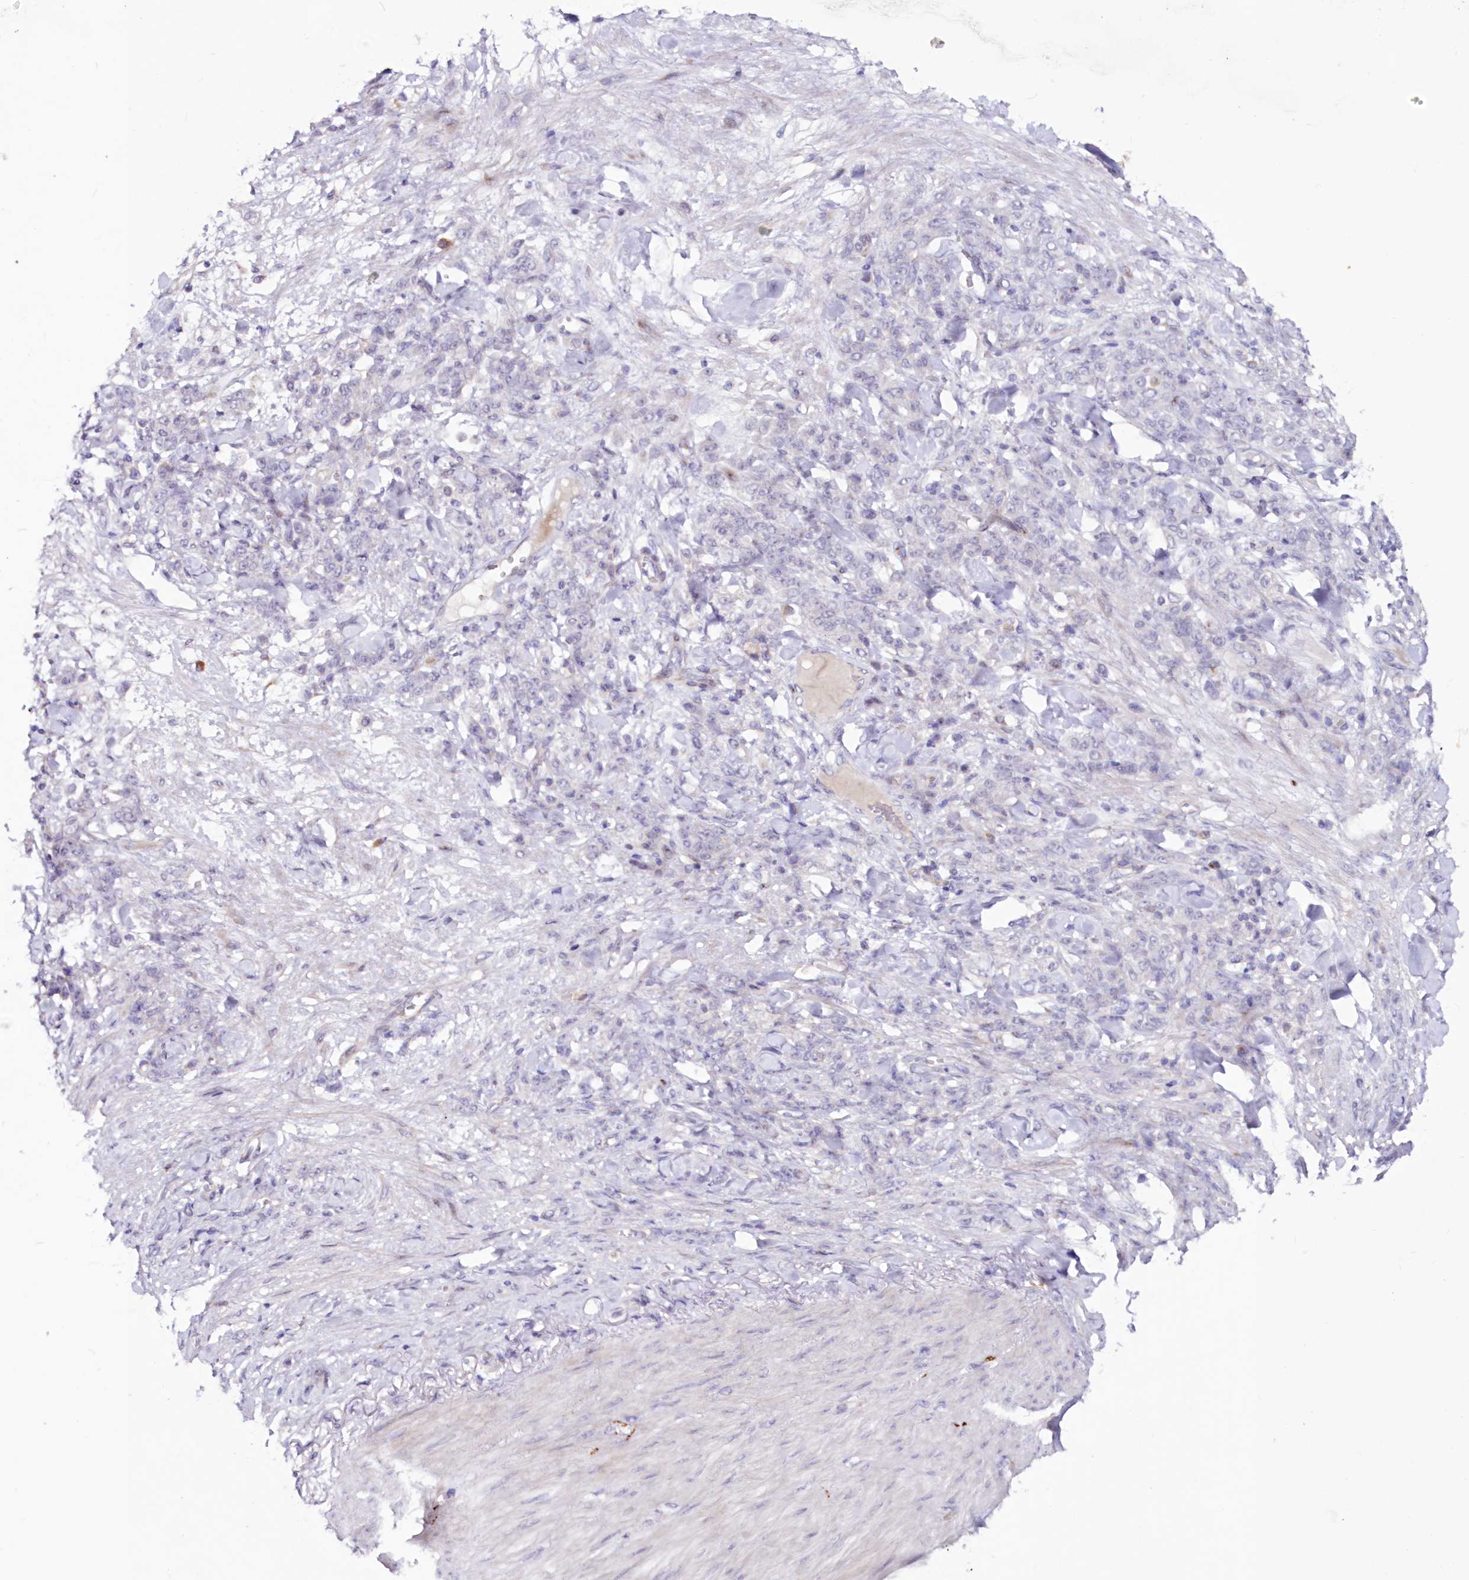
{"staining": {"intensity": "negative", "quantity": "none", "location": "none"}, "tissue": "stomach cancer", "cell_type": "Tumor cells", "image_type": "cancer", "snomed": [{"axis": "morphology", "description": "Normal tissue, NOS"}, {"axis": "morphology", "description": "Adenocarcinoma, NOS"}, {"axis": "topography", "description": "Stomach"}], "caption": "Immunohistochemistry micrograph of neoplastic tissue: stomach cancer stained with DAB shows no significant protein expression in tumor cells. The staining was performed using DAB to visualize the protein expression in brown, while the nuclei were stained in blue with hematoxylin (Magnification: 20x).", "gene": "SNED1", "patient": {"sex": "male", "age": 82}}